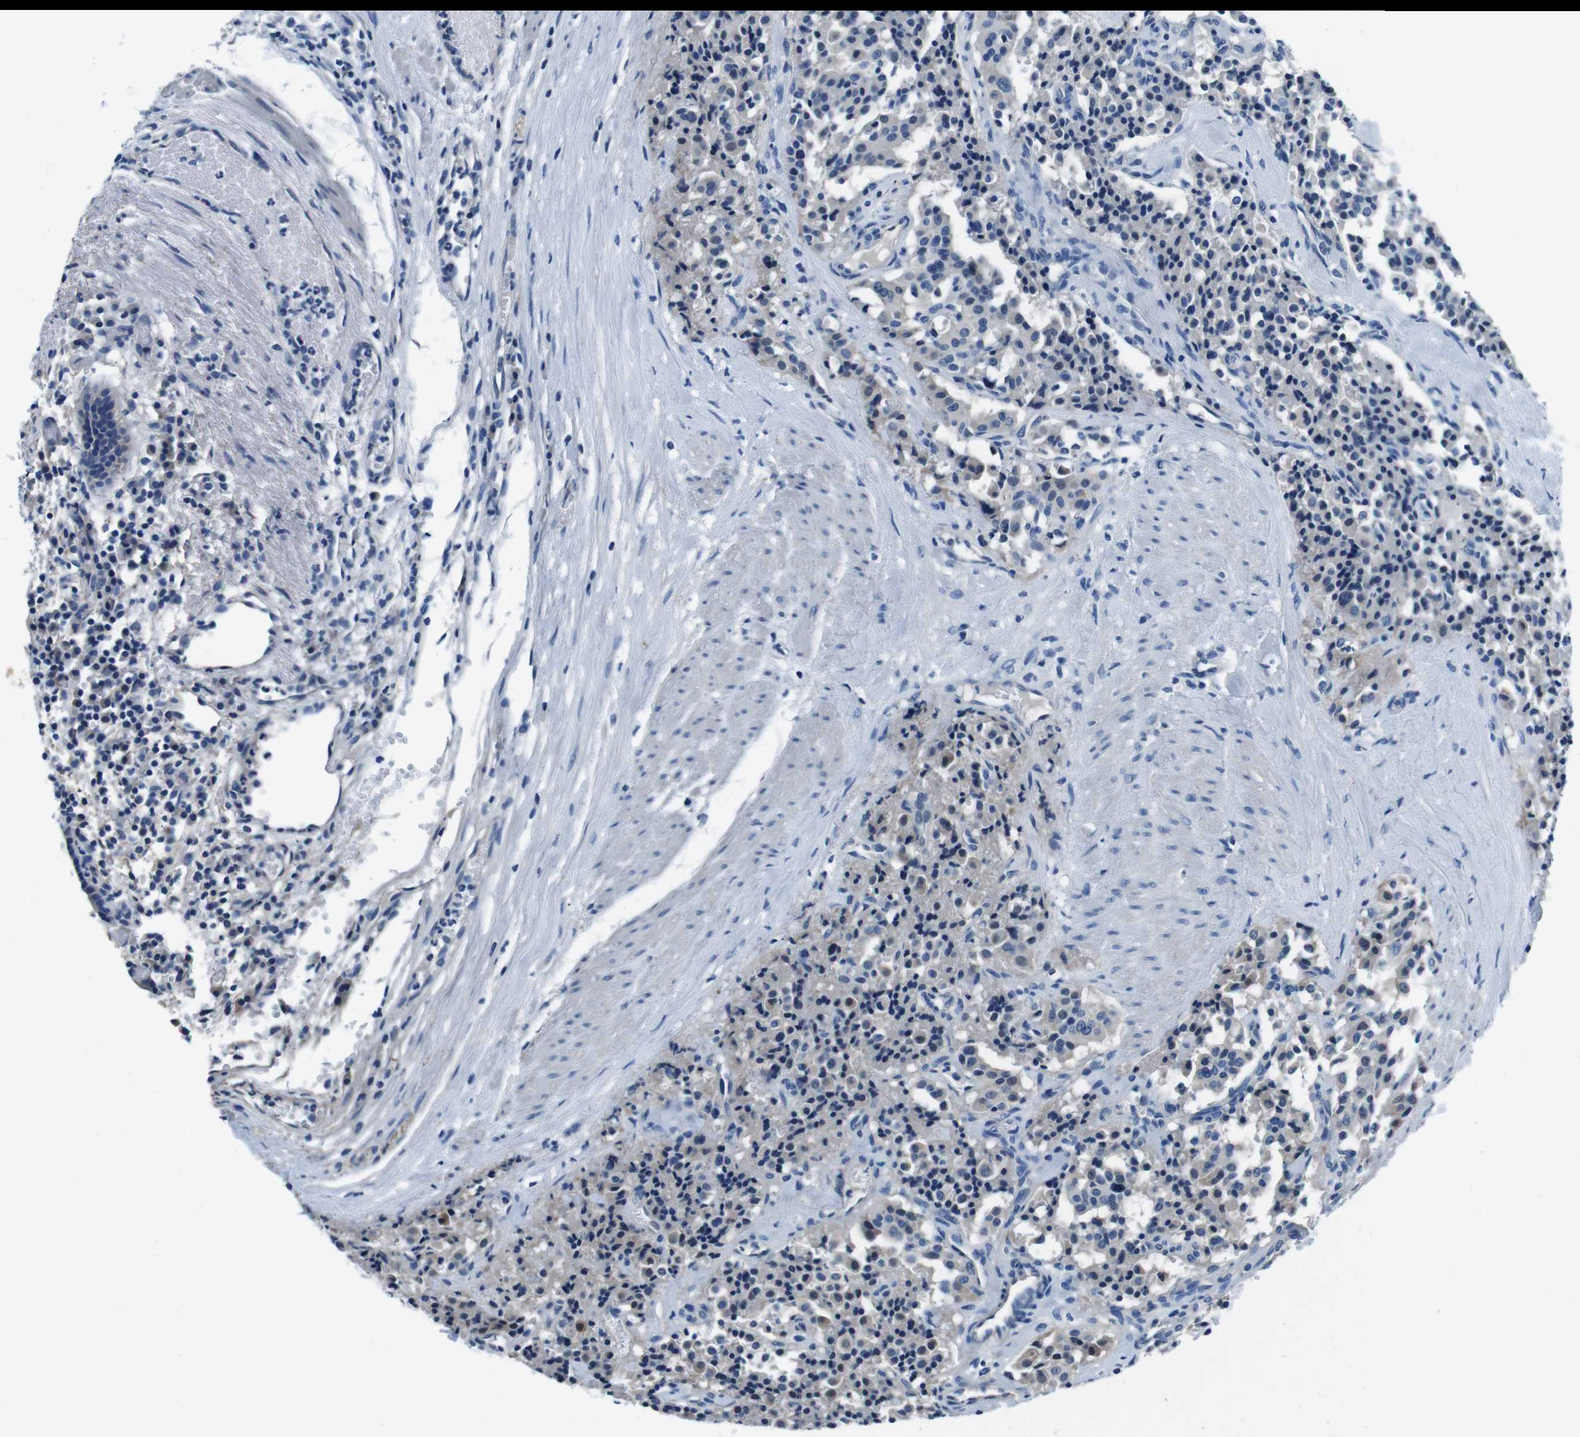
{"staining": {"intensity": "weak", "quantity": "<25%", "location": "cytoplasmic/membranous"}, "tissue": "carcinoid", "cell_type": "Tumor cells", "image_type": "cancer", "snomed": [{"axis": "morphology", "description": "Carcinoid, malignant, NOS"}, {"axis": "topography", "description": "Lung"}], "caption": "The photomicrograph shows no staining of tumor cells in carcinoid.", "gene": "CASQ1", "patient": {"sex": "male", "age": 30}}